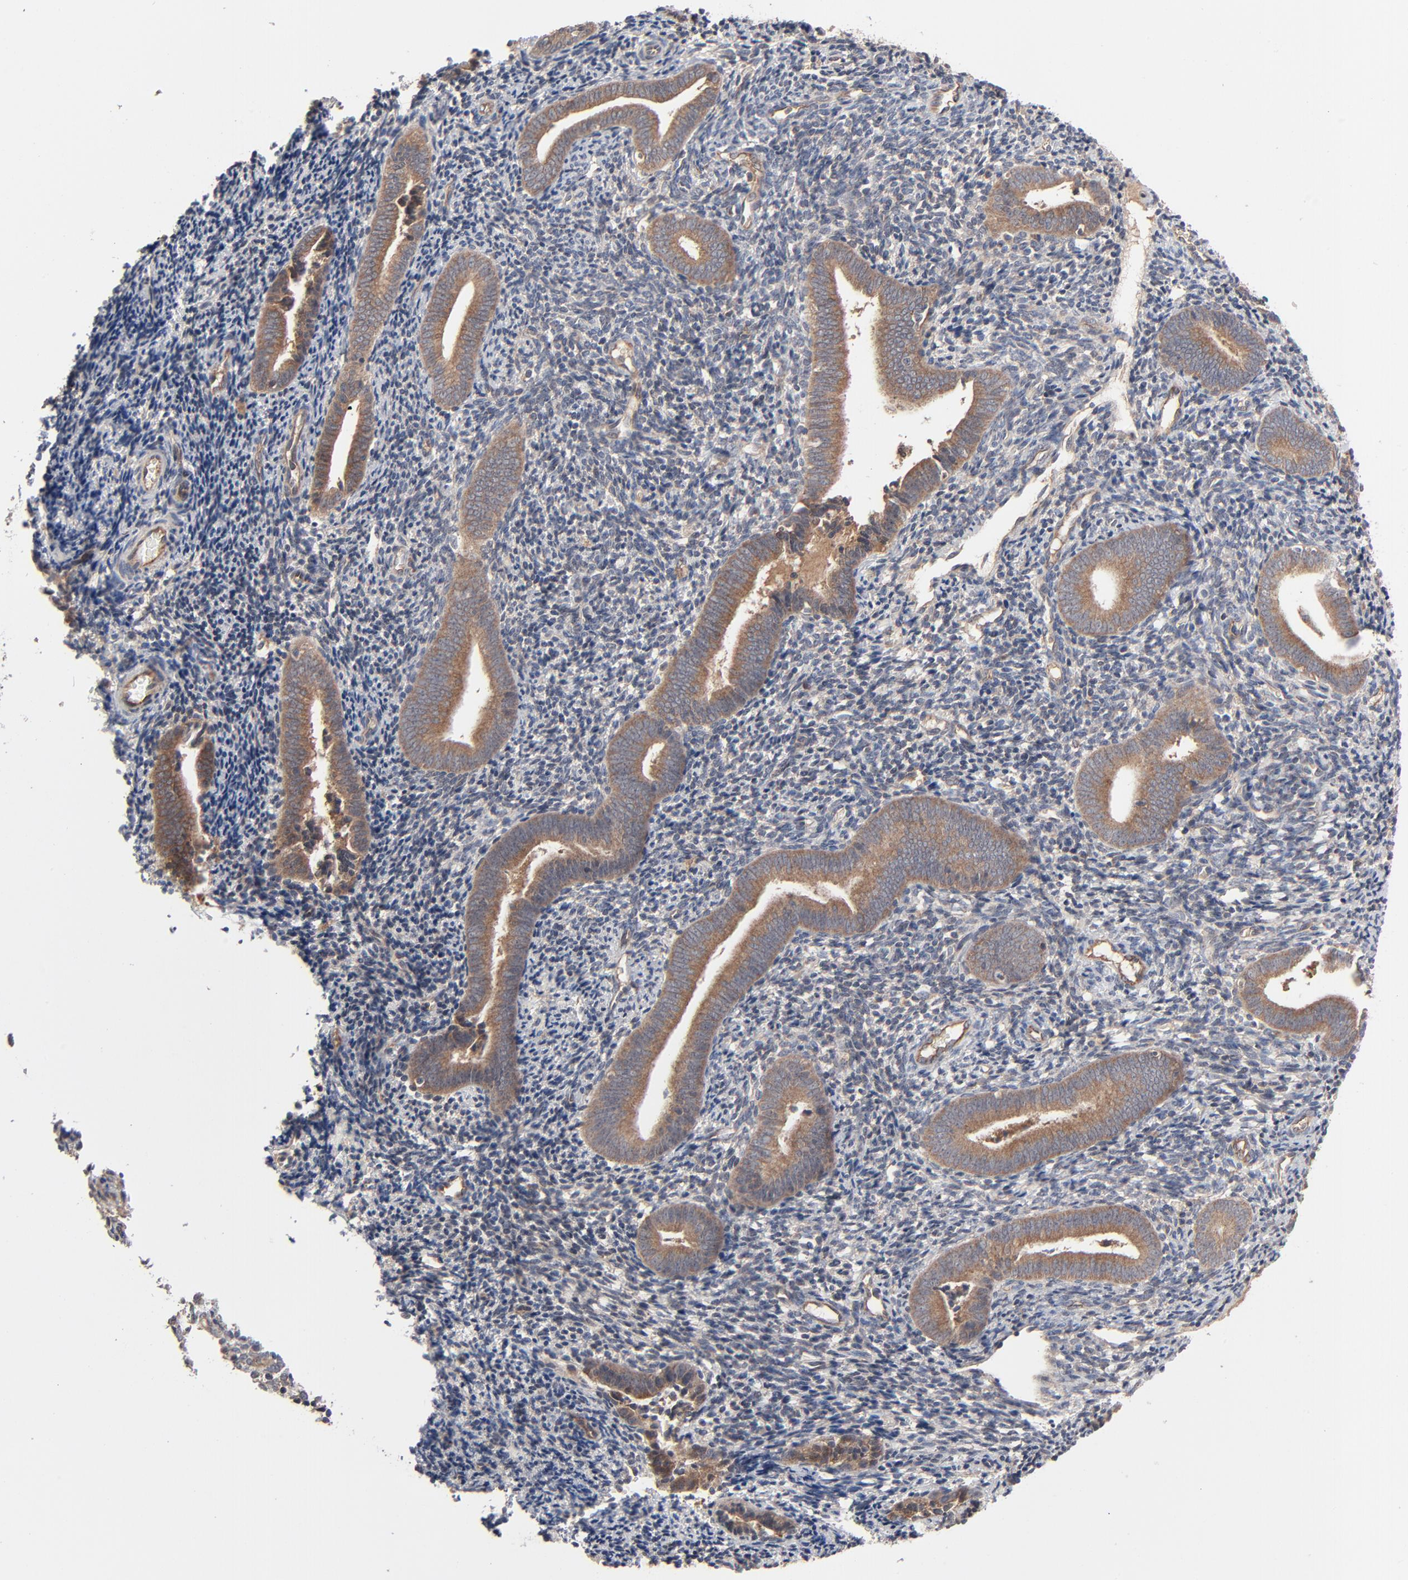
{"staining": {"intensity": "weak", "quantity": "25%-75%", "location": "cytoplasmic/membranous"}, "tissue": "endometrium", "cell_type": "Cells in endometrial stroma", "image_type": "normal", "snomed": [{"axis": "morphology", "description": "Normal tissue, NOS"}, {"axis": "topography", "description": "Uterus"}, {"axis": "topography", "description": "Endometrium"}], "caption": "Brown immunohistochemical staining in benign endometrium demonstrates weak cytoplasmic/membranous expression in approximately 25%-75% of cells in endometrial stroma.", "gene": "ABLIM3", "patient": {"sex": "female", "age": 33}}